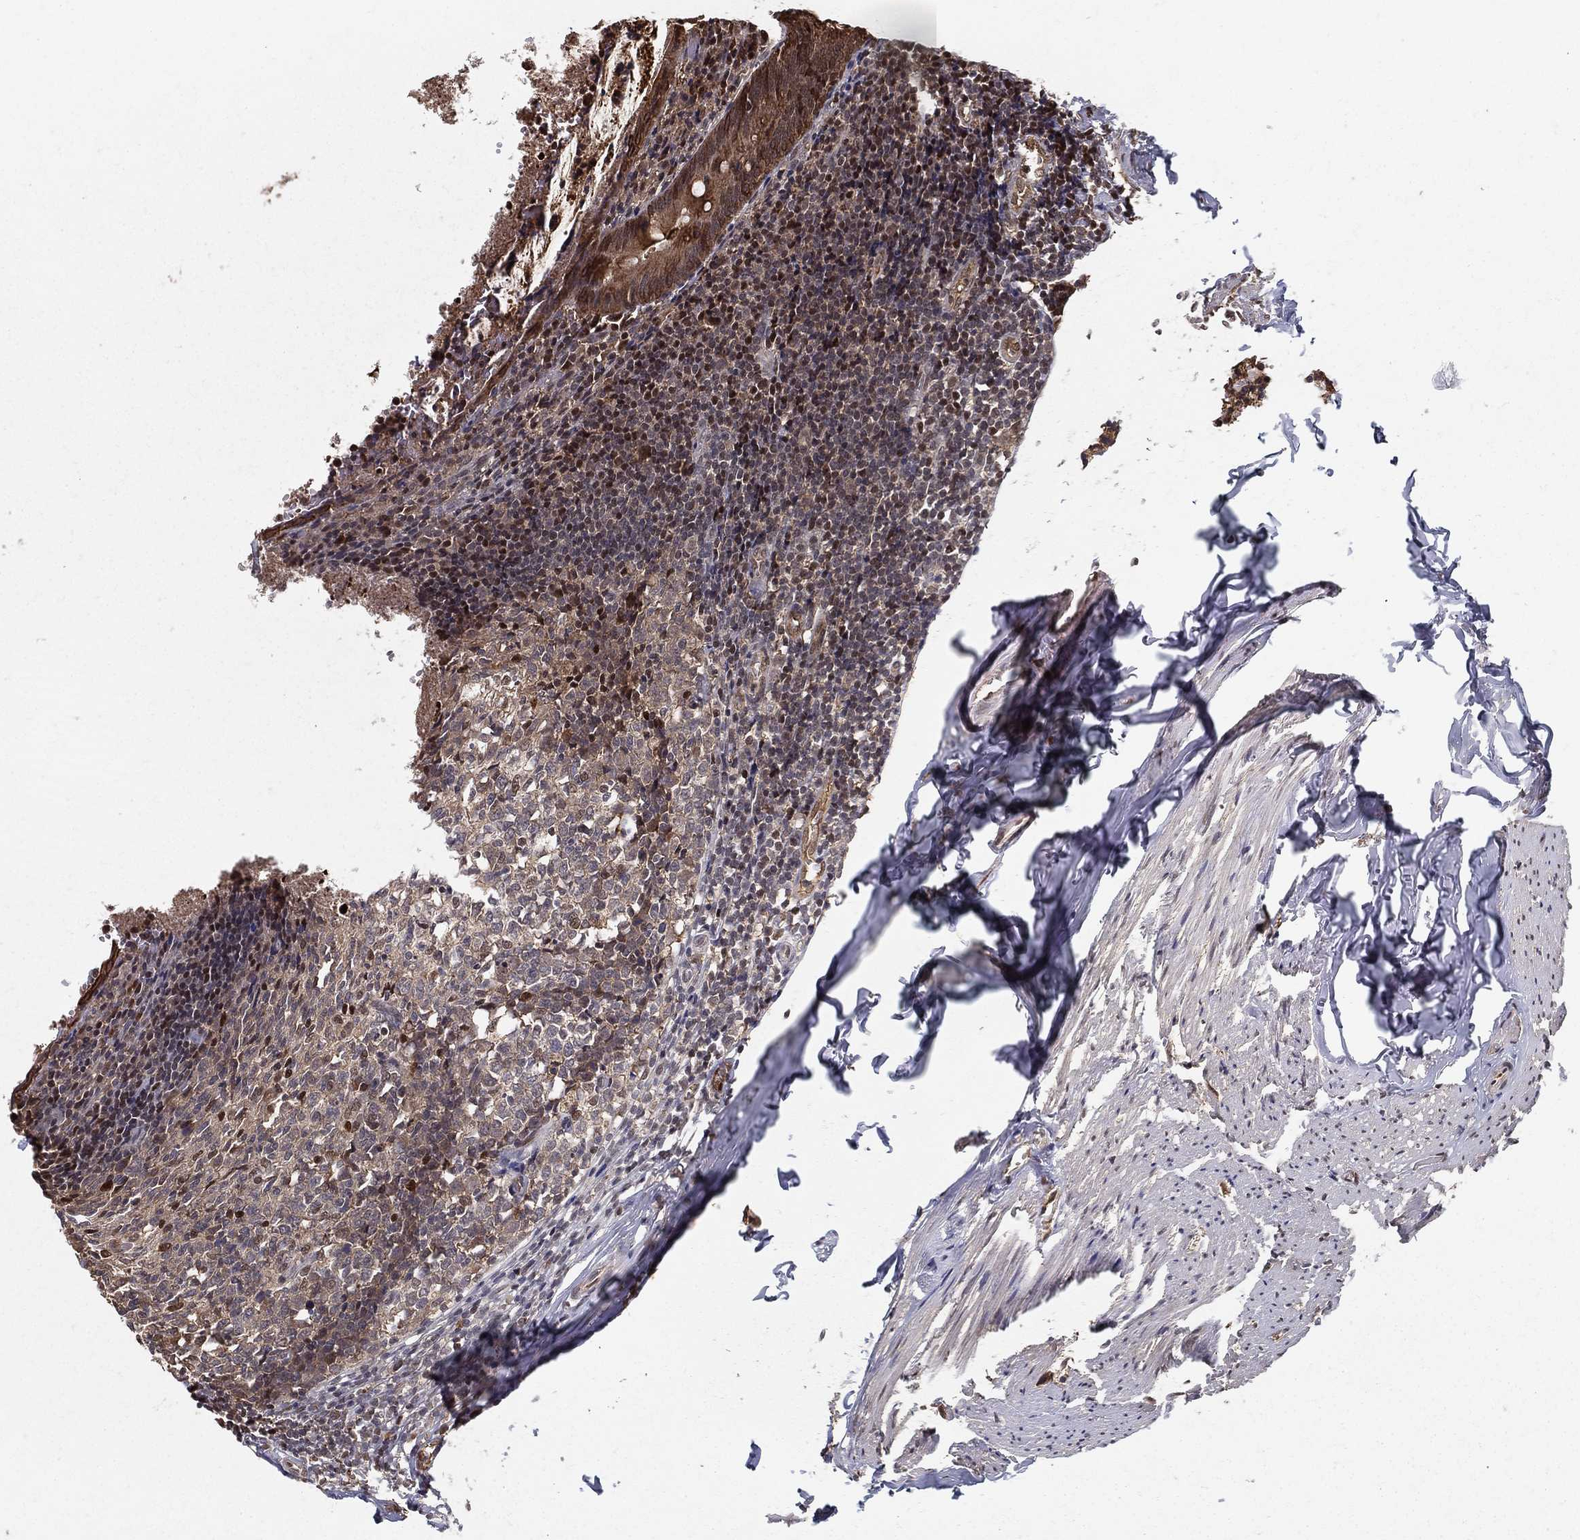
{"staining": {"intensity": "moderate", "quantity": ">75%", "location": "cytoplasmic/membranous"}, "tissue": "appendix", "cell_type": "Glandular cells", "image_type": "normal", "snomed": [{"axis": "morphology", "description": "Normal tissue, NOS"}, {"axis": "topography", "description": "Appendix"}], "caption": "A micrograph showing moderate cytoplasmic/membranous staining in about >75% of glandular cells in benign appendix, as visualized by brown immunohistochemical staining.", "gene": "SLC6A6", "patient": {"sex": "female", "age": 23}}